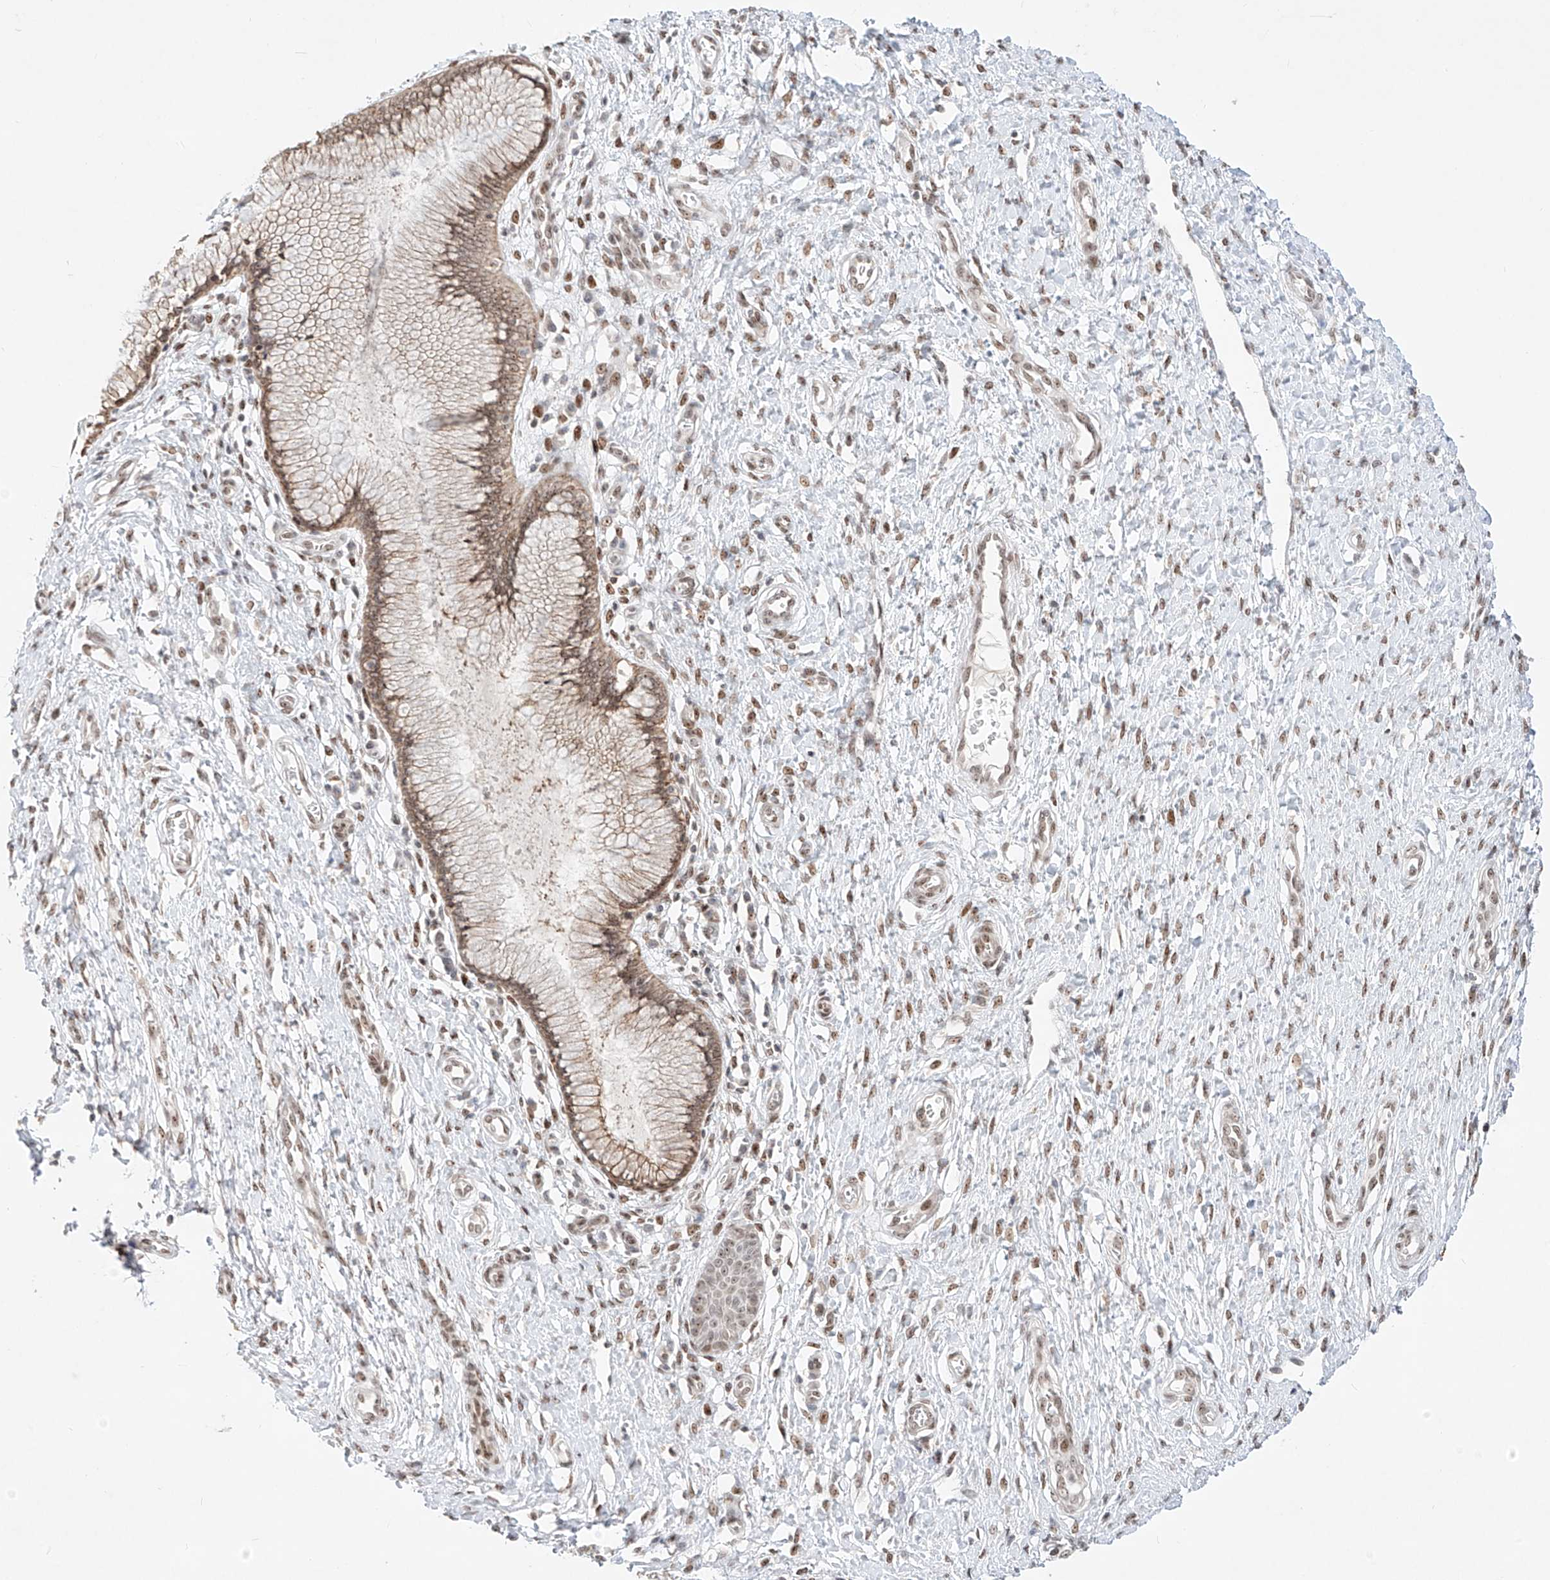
{"staining": {"intensity": "moderate", "quantity": ">75%", "location": "cytoplasmic/membranous"}, "tissue": "cervix", "cell_type": "Glandular cells", "image_type": "normal", "snomed": [{"axis": "morphology", "description": "Normal tissue, NOS"}, {"axis": "topography", "description": "Cervix"}], "caption": "This histopathology image shows unremarkable cervix stained with immunohistochemistry (IHC) to label a protein in brown. The cytoplasmic/membranous of glandular cells show moderate positivity for the protein. Nuclei are counter-stained blue.", "gene": "ZNF512", "patient": {"sex": "female", "age": 55}}